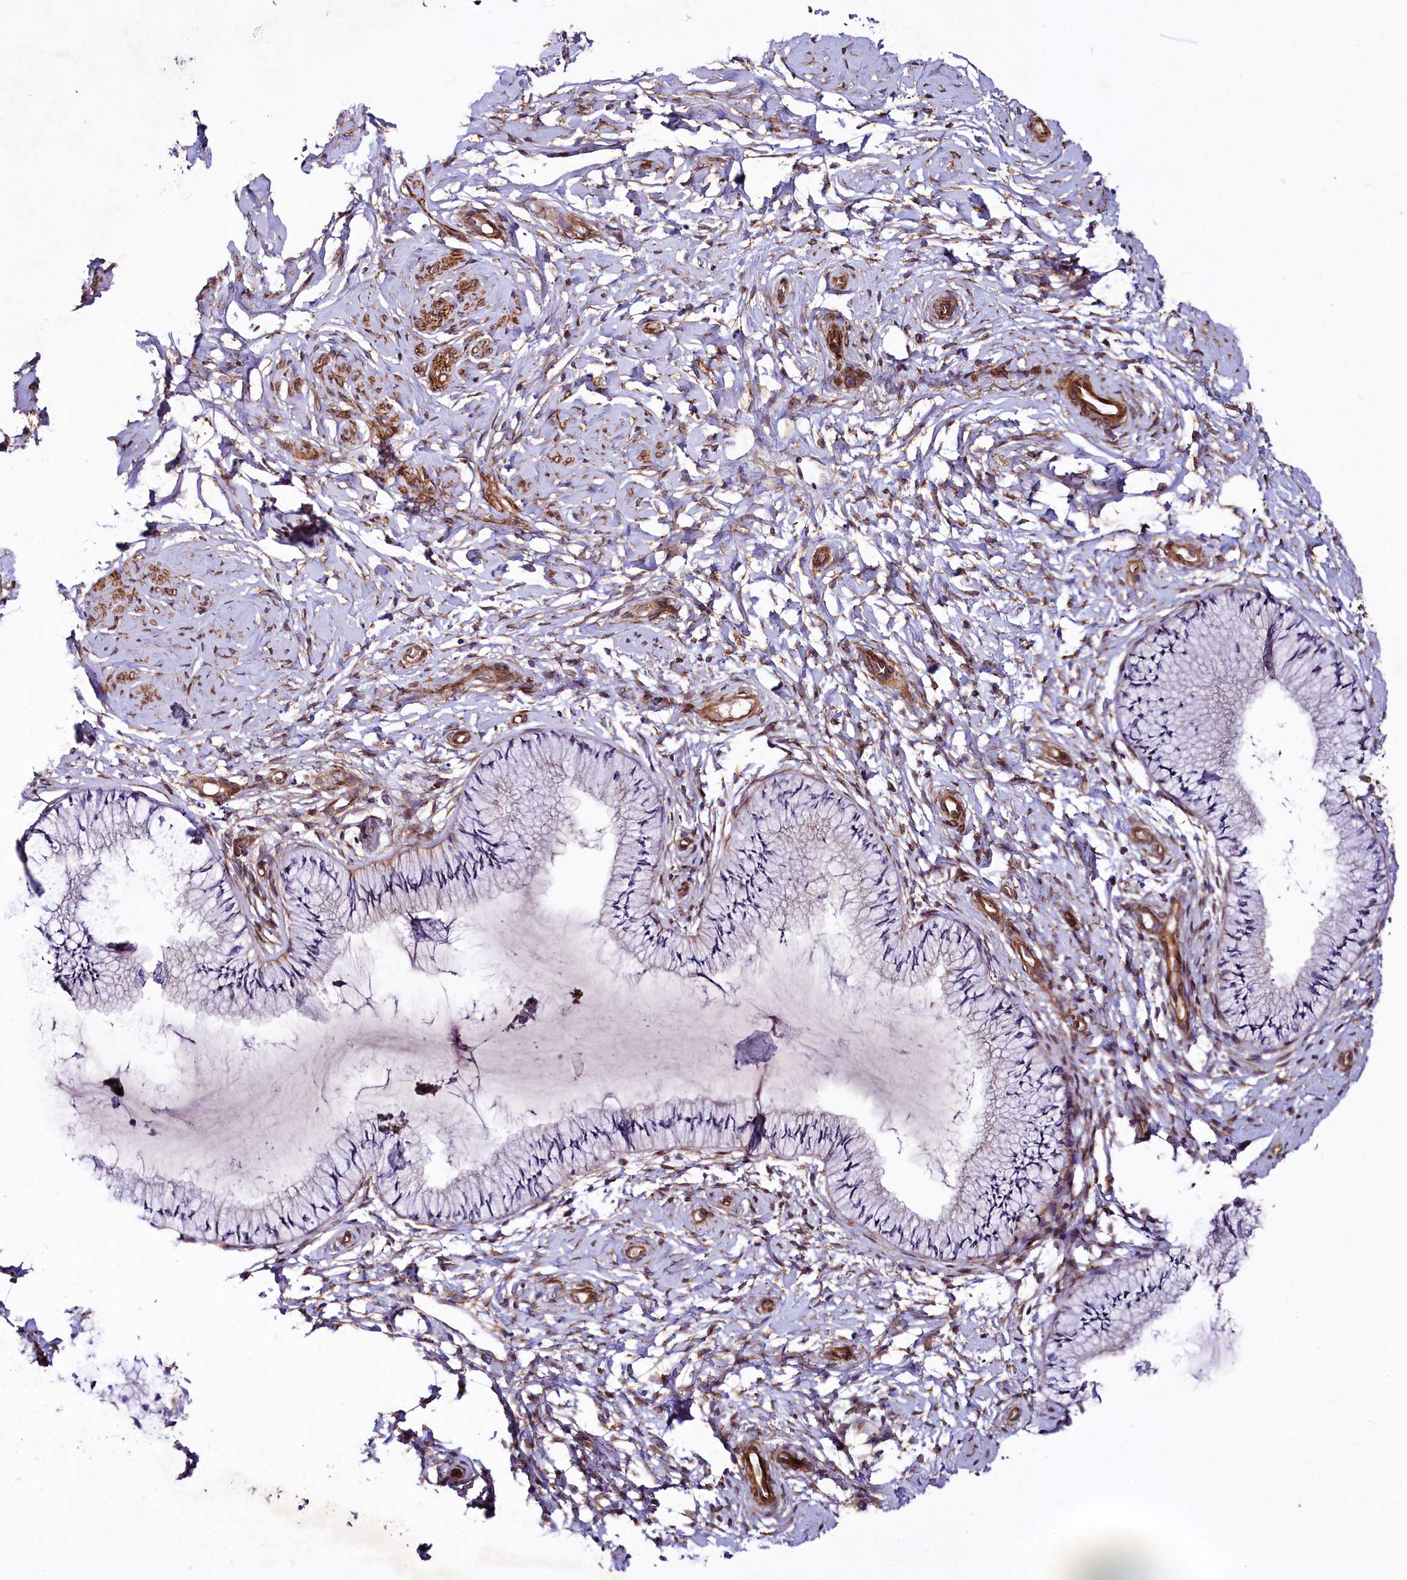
{"staining": {"intensity": "negative", "quantity": "none", "location": "none"}, "tissue": "cervix", "cell_type": "Glandular cells", "image_type": "normal", "snomed": [{"axis": "morphology", "description": "Normal tissue, NOS"}, {"axis": "topography", "description": "Cervix"}], "caption": "Immunohistochemistry (IHC) photomicrograph of unremarkable cervix: cervix stained with DAB (3,3'-diaminobenzidine) reveals no significant protein expression in glandular cells. (DAB (3,3'-diaminobenzidine) immunohistochemistry visualized using brightfield microscopy, high magnification).", "gene": "SPATS2", "patient": {"sex": "female", "age": 33}}